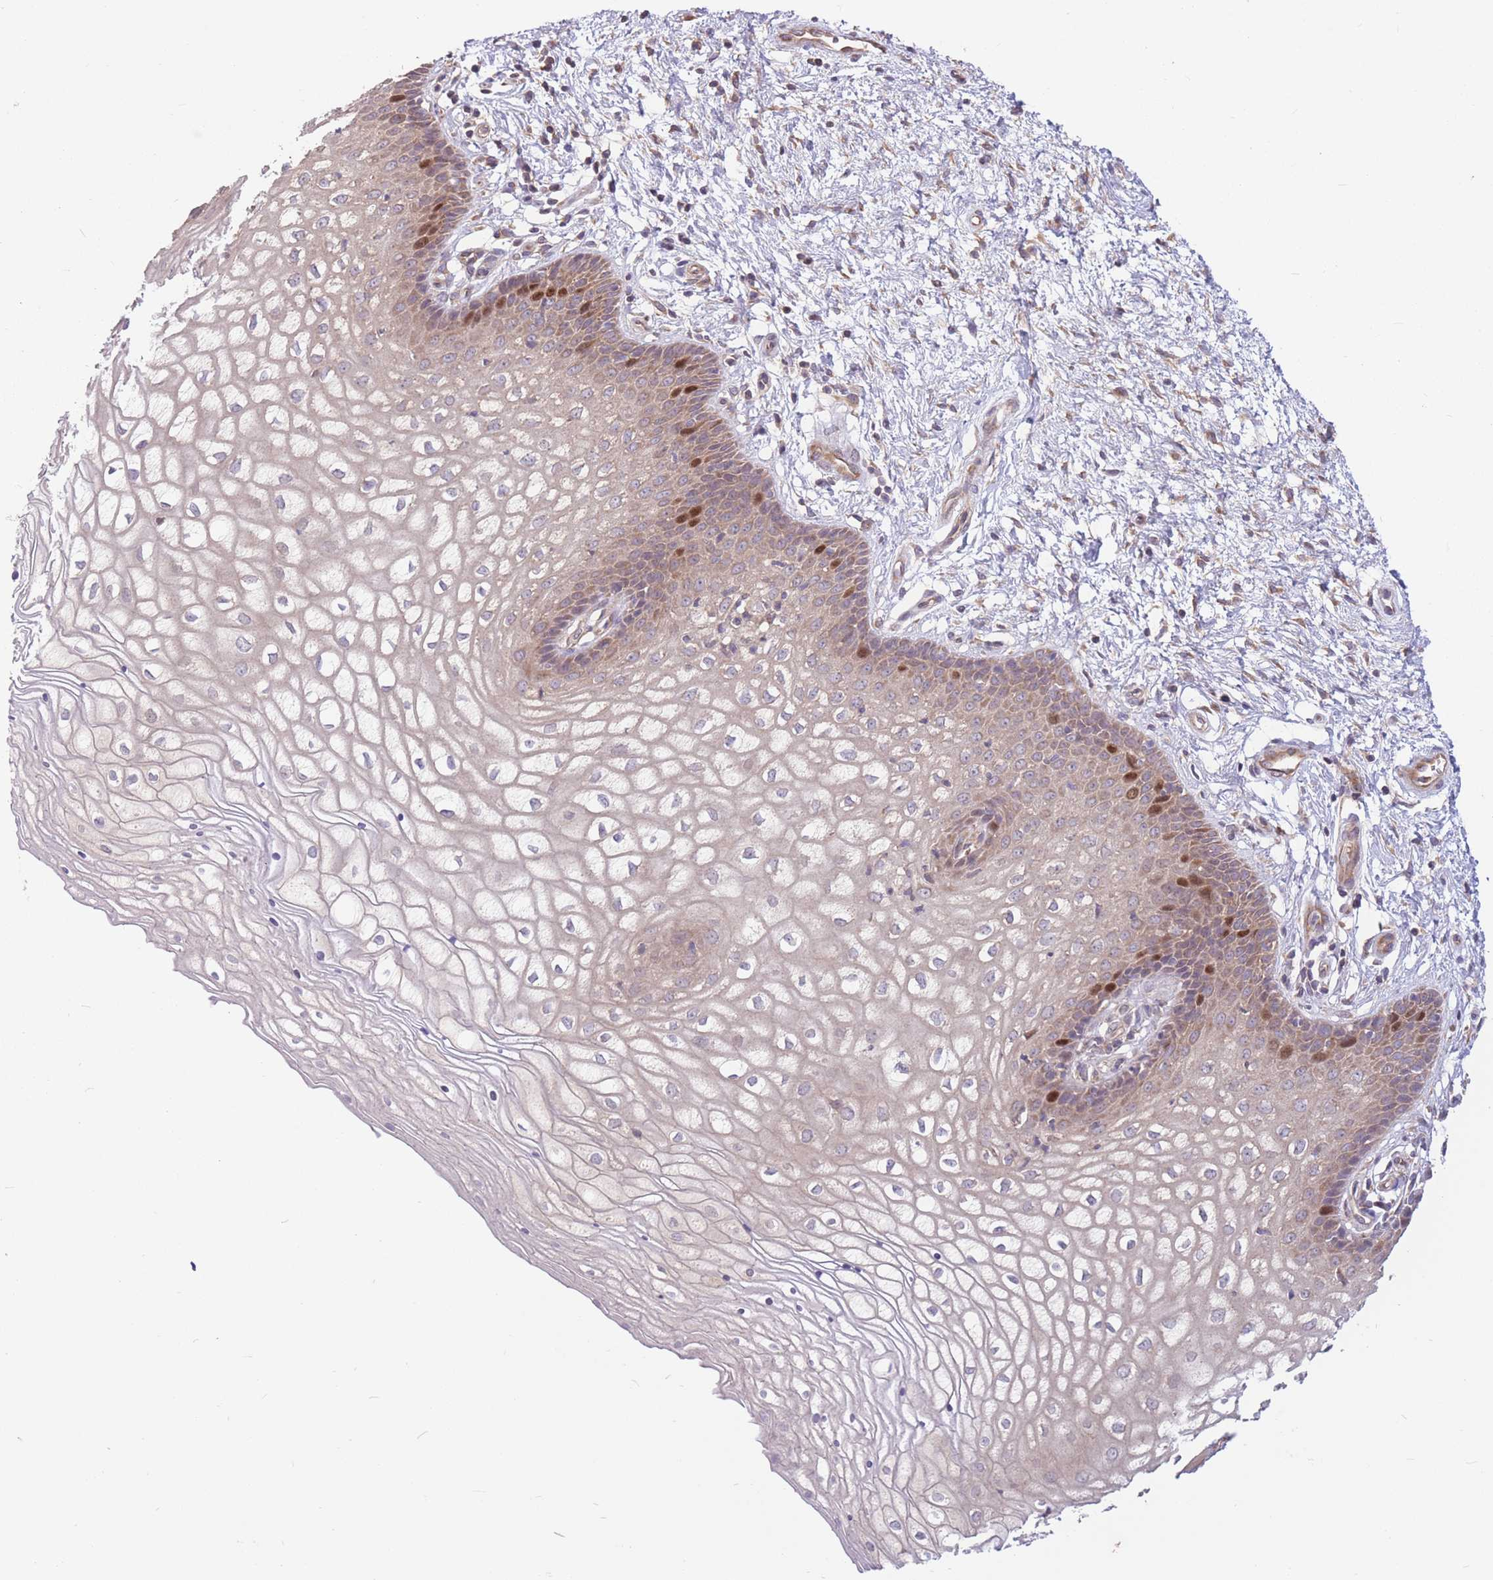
{"staining": {"intensity": "strong", "quantity": "<25%", "location": "nuclear"}, "tissue": "vagina", "cell_type": "Squamous epithelial cells", "image_type": "normal", "snomed": [{"axis": "morphology", "description": "Normal tissue, NOS"}, {"axis": "topography", "description": "Vagina"}], "caption": "Vagina stained for a protein (brown) reveals strong nuclear positive staining in about <25% of squamous epithelial cells.", "gene": "GMNN", "patient": {"sex": "female", "age": 34}}